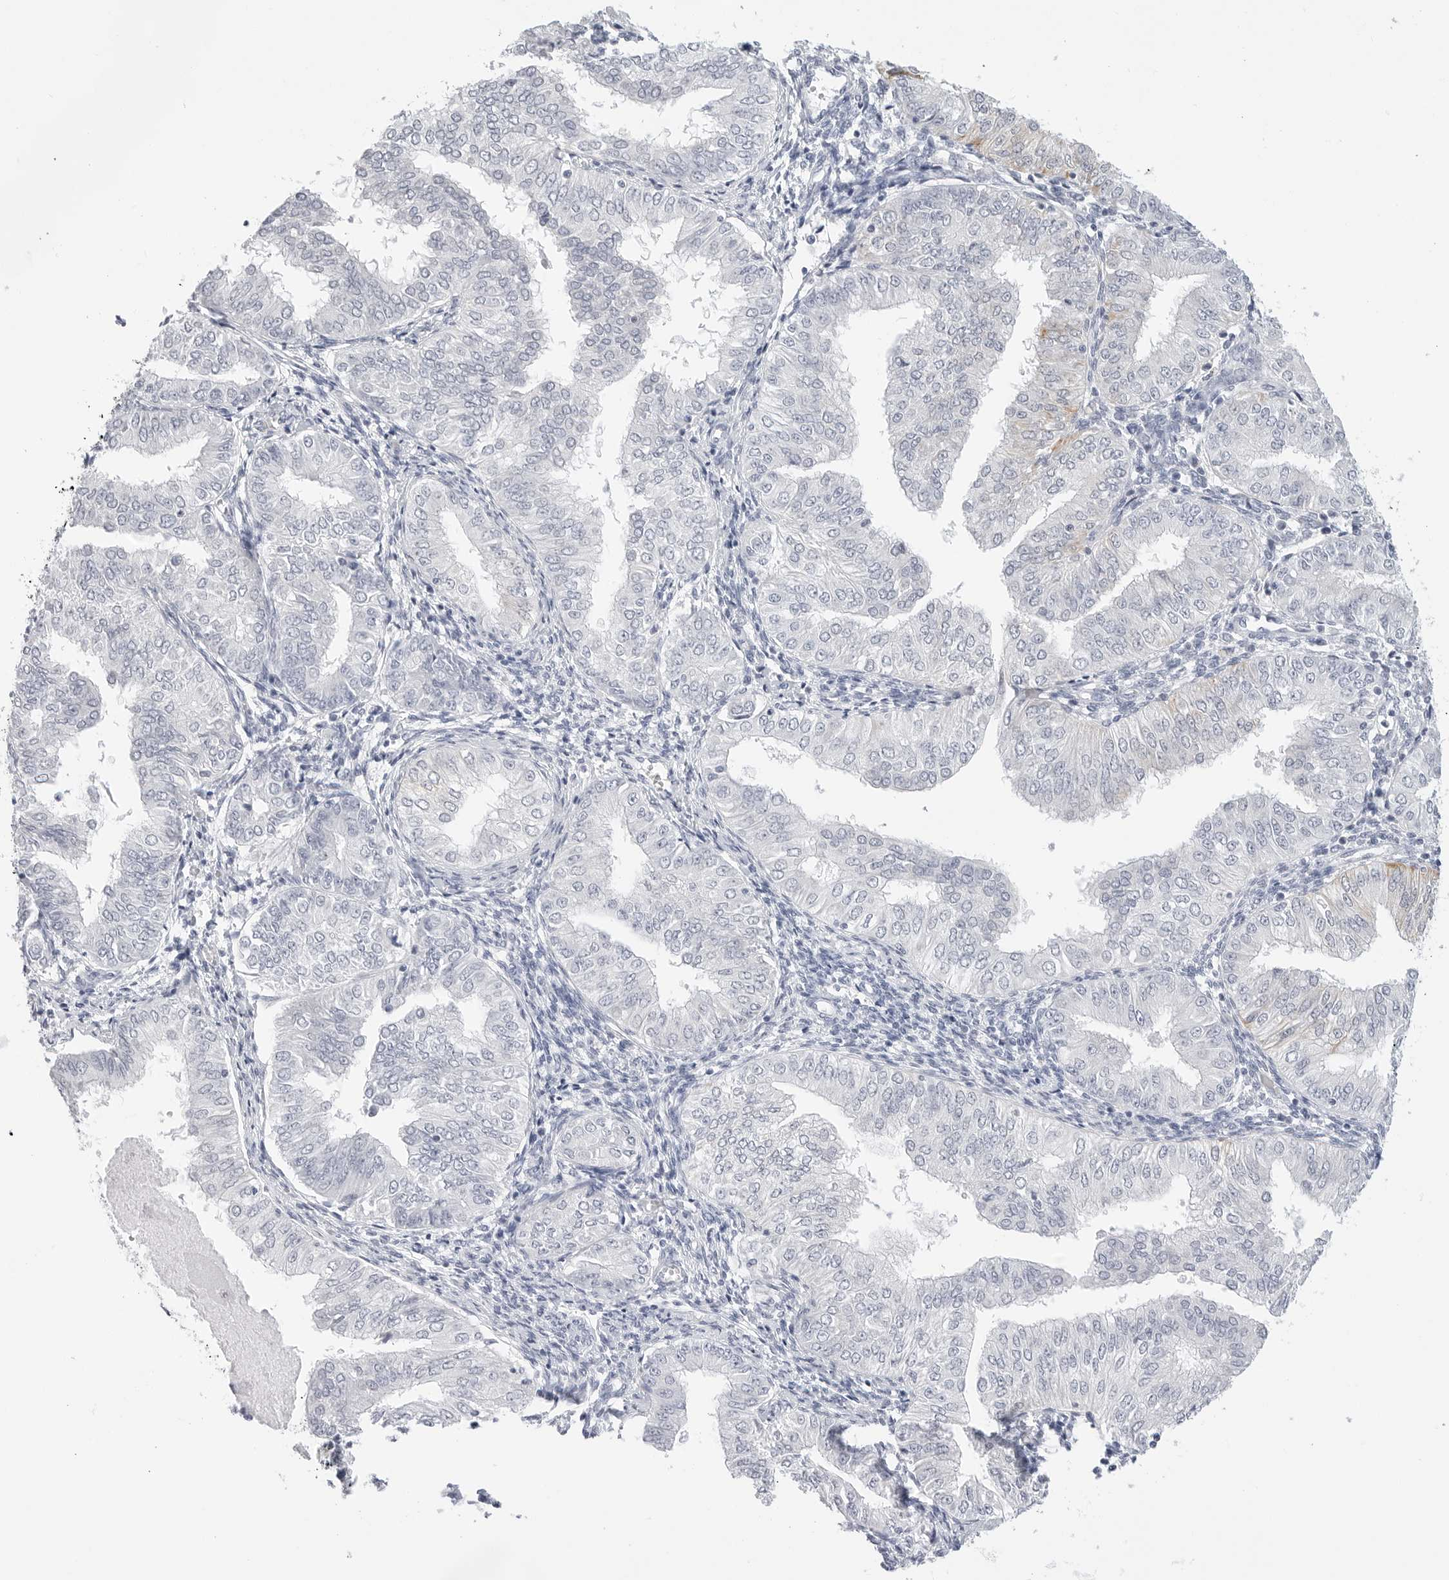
{"staining": {"intensity": "negative", "quantity": "none", "location": "none"}, "tissue": "endometrial cancer", "cell_type": "Tumor cells", "image_type": "cancer", "snomed": [{"axis": "morphology", "description": "Normal tissue, NOS"}, {"axis": "morphology", "description": "Adenocarcinoma, NOS"}, {"axis": "topography", "description": "Endometrium"}], "caption": "Endometrial adenocarcinoma stained for a protein using immunohistochemistry demonstrates no expression tumor cells.", "gene": "HMGCS2", "patient": {"sex": "female", "age": 53}}